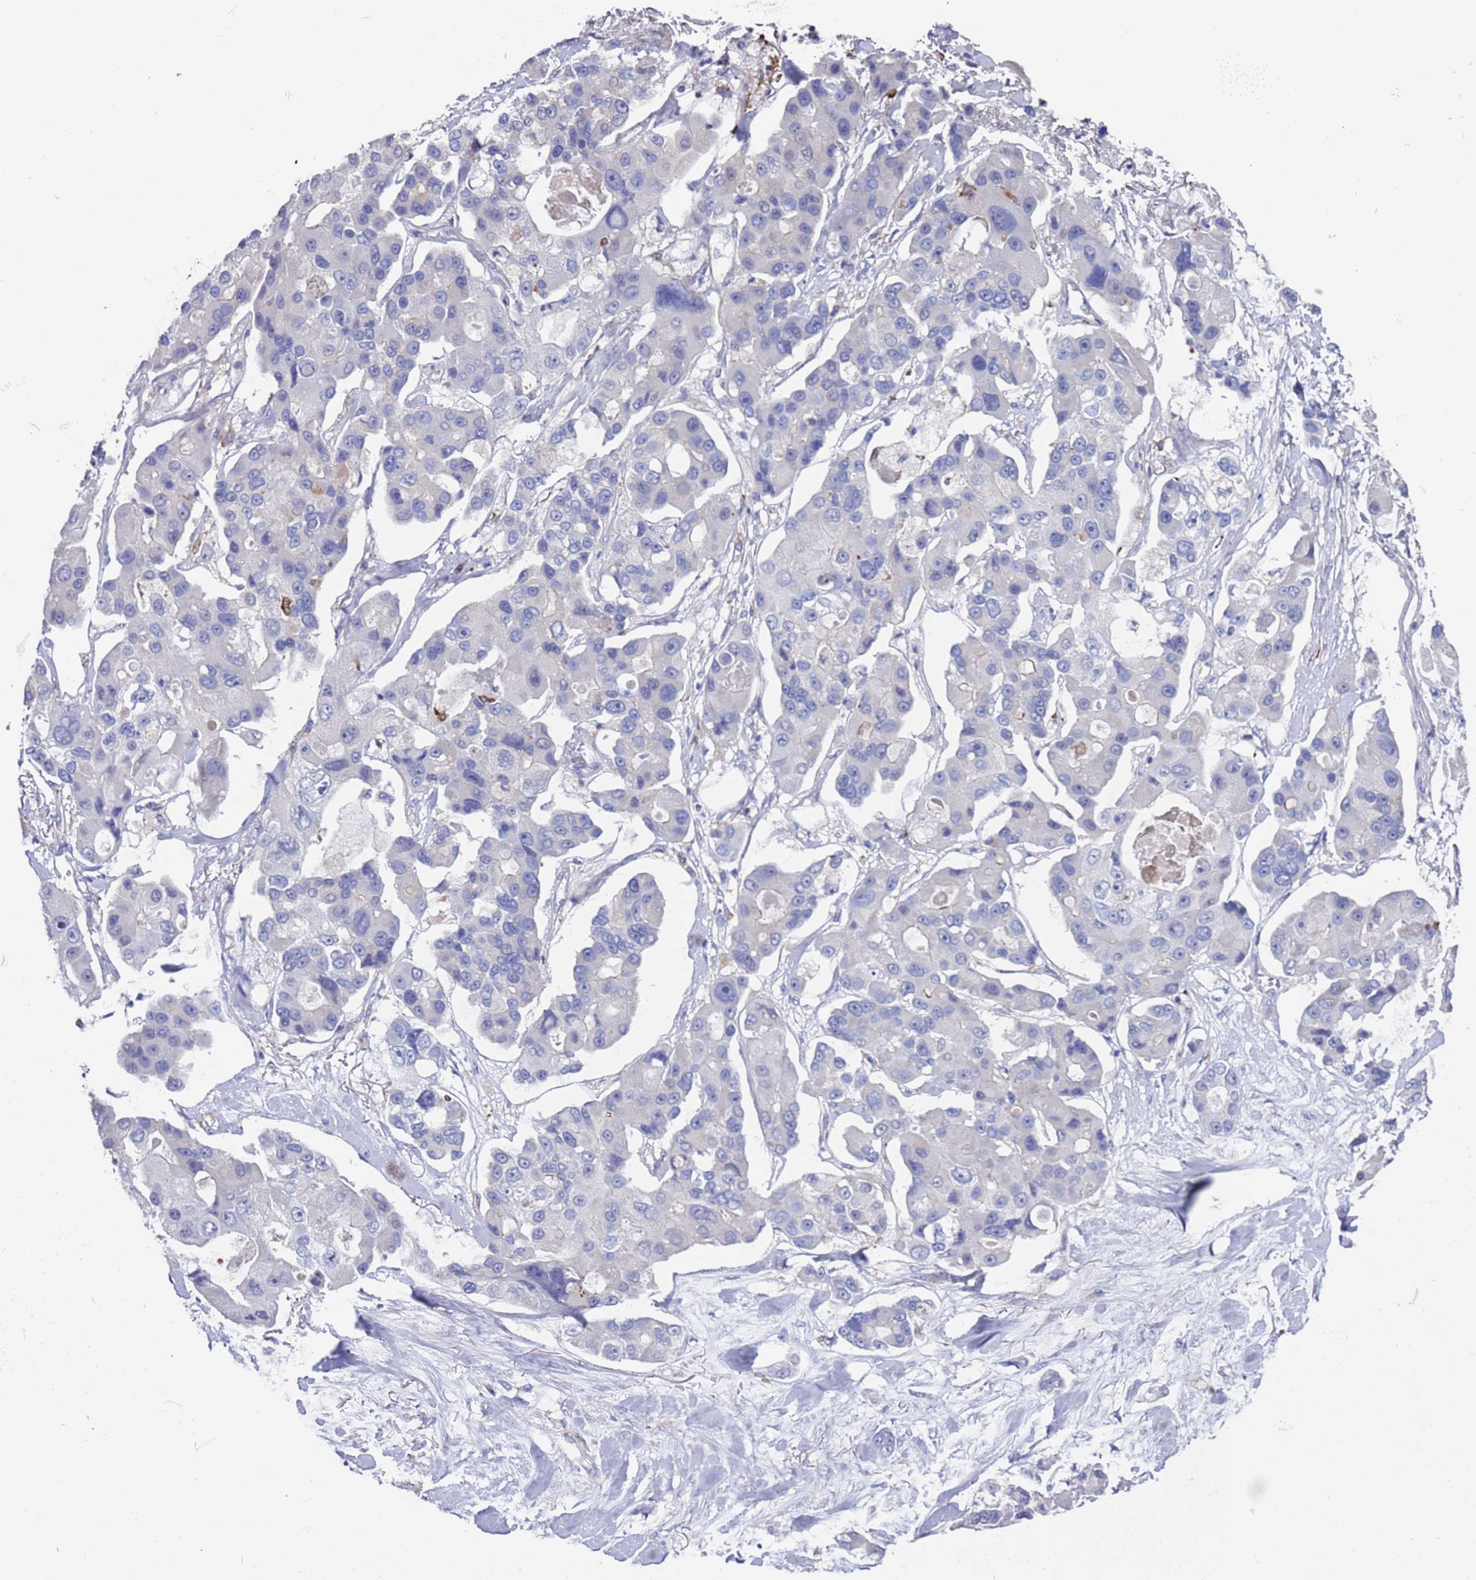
{"staining": {"intensity": "negative", "quantity": "none", "location": "none"}, "tissue": "lung cancer", "cell_type": "Tumor cells", "image_type": "cancer", "snomed": [{"axis": "morphology", "description": "Adenocarcinoma, NOS"}, {"axis": "topography", "description": "Lung"}], "caption": "This image is of lung adenocarcinoma stained with IHC to label a protein in brown with the nuclei are counter-stained blue. There is no staining in tumor cells.", "gene": "GREB1L", "patient": {"sex": "female", "age": 54}}